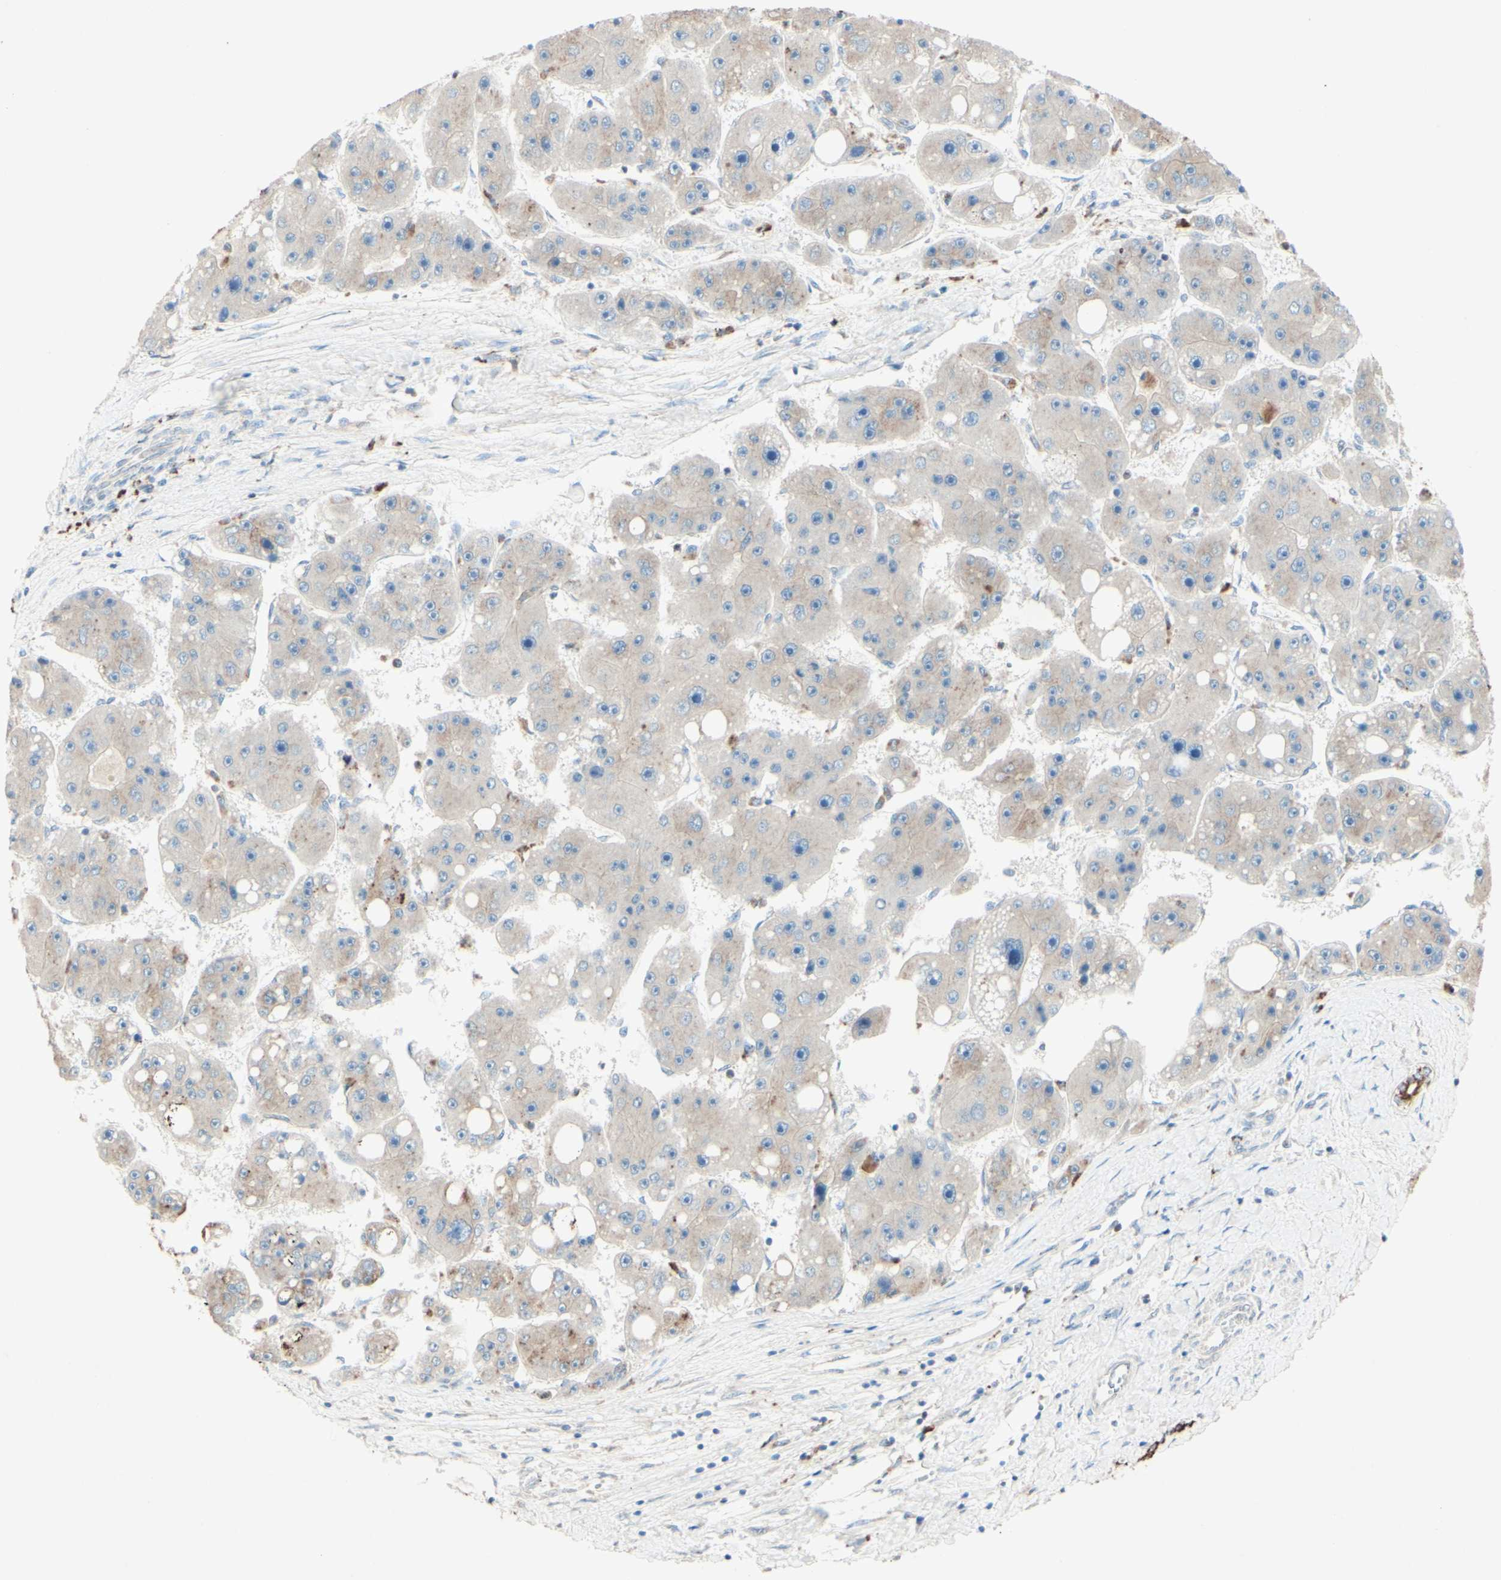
{"staining": {"intensity": "weak", "quantity": "<25%", "location": "cytoplasmic/membranous"}, "tissue": "liver cancer", "cell_type": "Tumor cells", "image_type": "cancer", "snomed": [{"axis": "morphology", "description": "Carcinoma, Hepatocellular, NOS"}, {"axis": "topography", "description": "Liver"}], "caption": "Immunohistochemistry (IHC) photomicrograph of human liver hepatocellular carcinoma stained for a protein (brown), which reveals no staining in tumor cells.", "gene": "MTM1", "patient": {"sex": "female", "age": 61}}